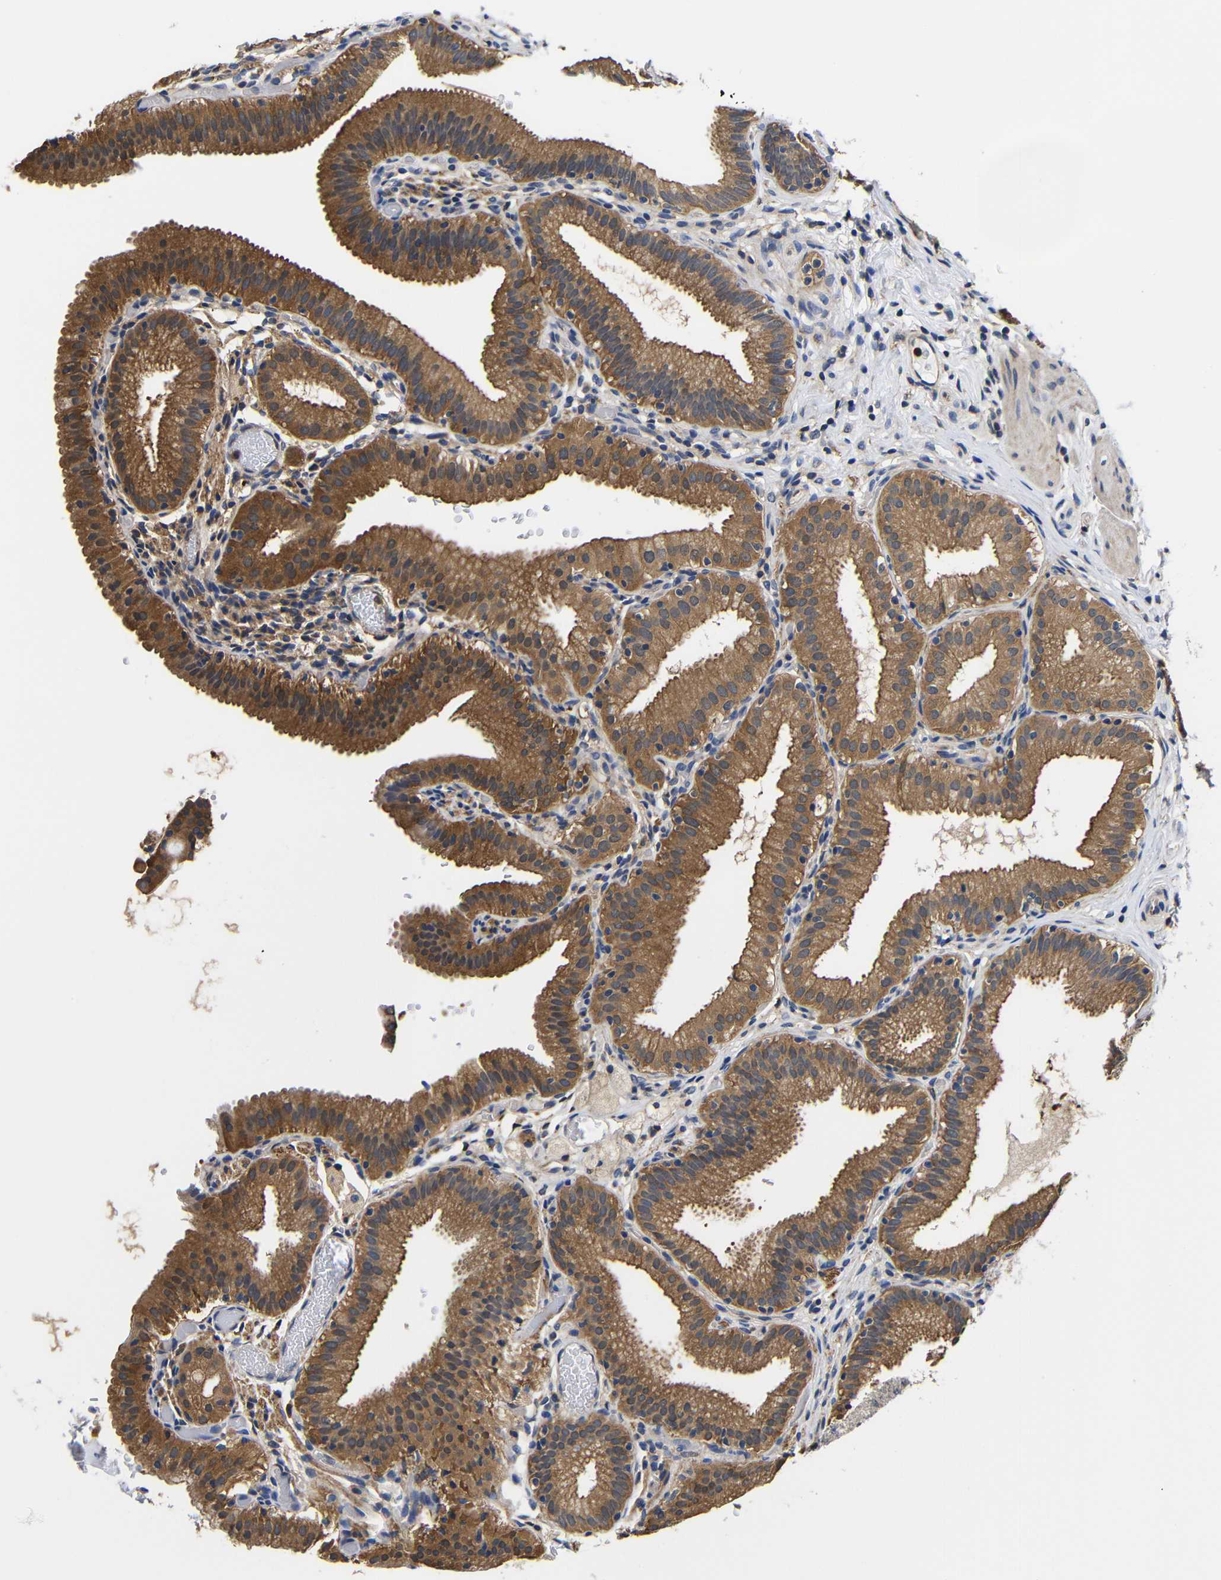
{"staining": {"intensity": "moderate", "quantity": ">75%", "location": "cytoplasmic/membranous"}, "tissue": "gallbladder", "cell_type": "Glandular cells", "image_type": "normal", "snomed": [{"axis": "morphology", "description": "Normal tissue, NOS"}, {"axis": "topography", "description": "Gallbladder"}], "caption": "High-magnification brightfield microscopy of benign gallbladder stained with DAB (brown) and counterstained with hematoxylin (blue). glandular cells exhibit moderate cytoplasmic/membranous expression is present in approximately>75% of cells.", "gene": "LRRCC1", "patient": {"sex": "male", "age": 54}}